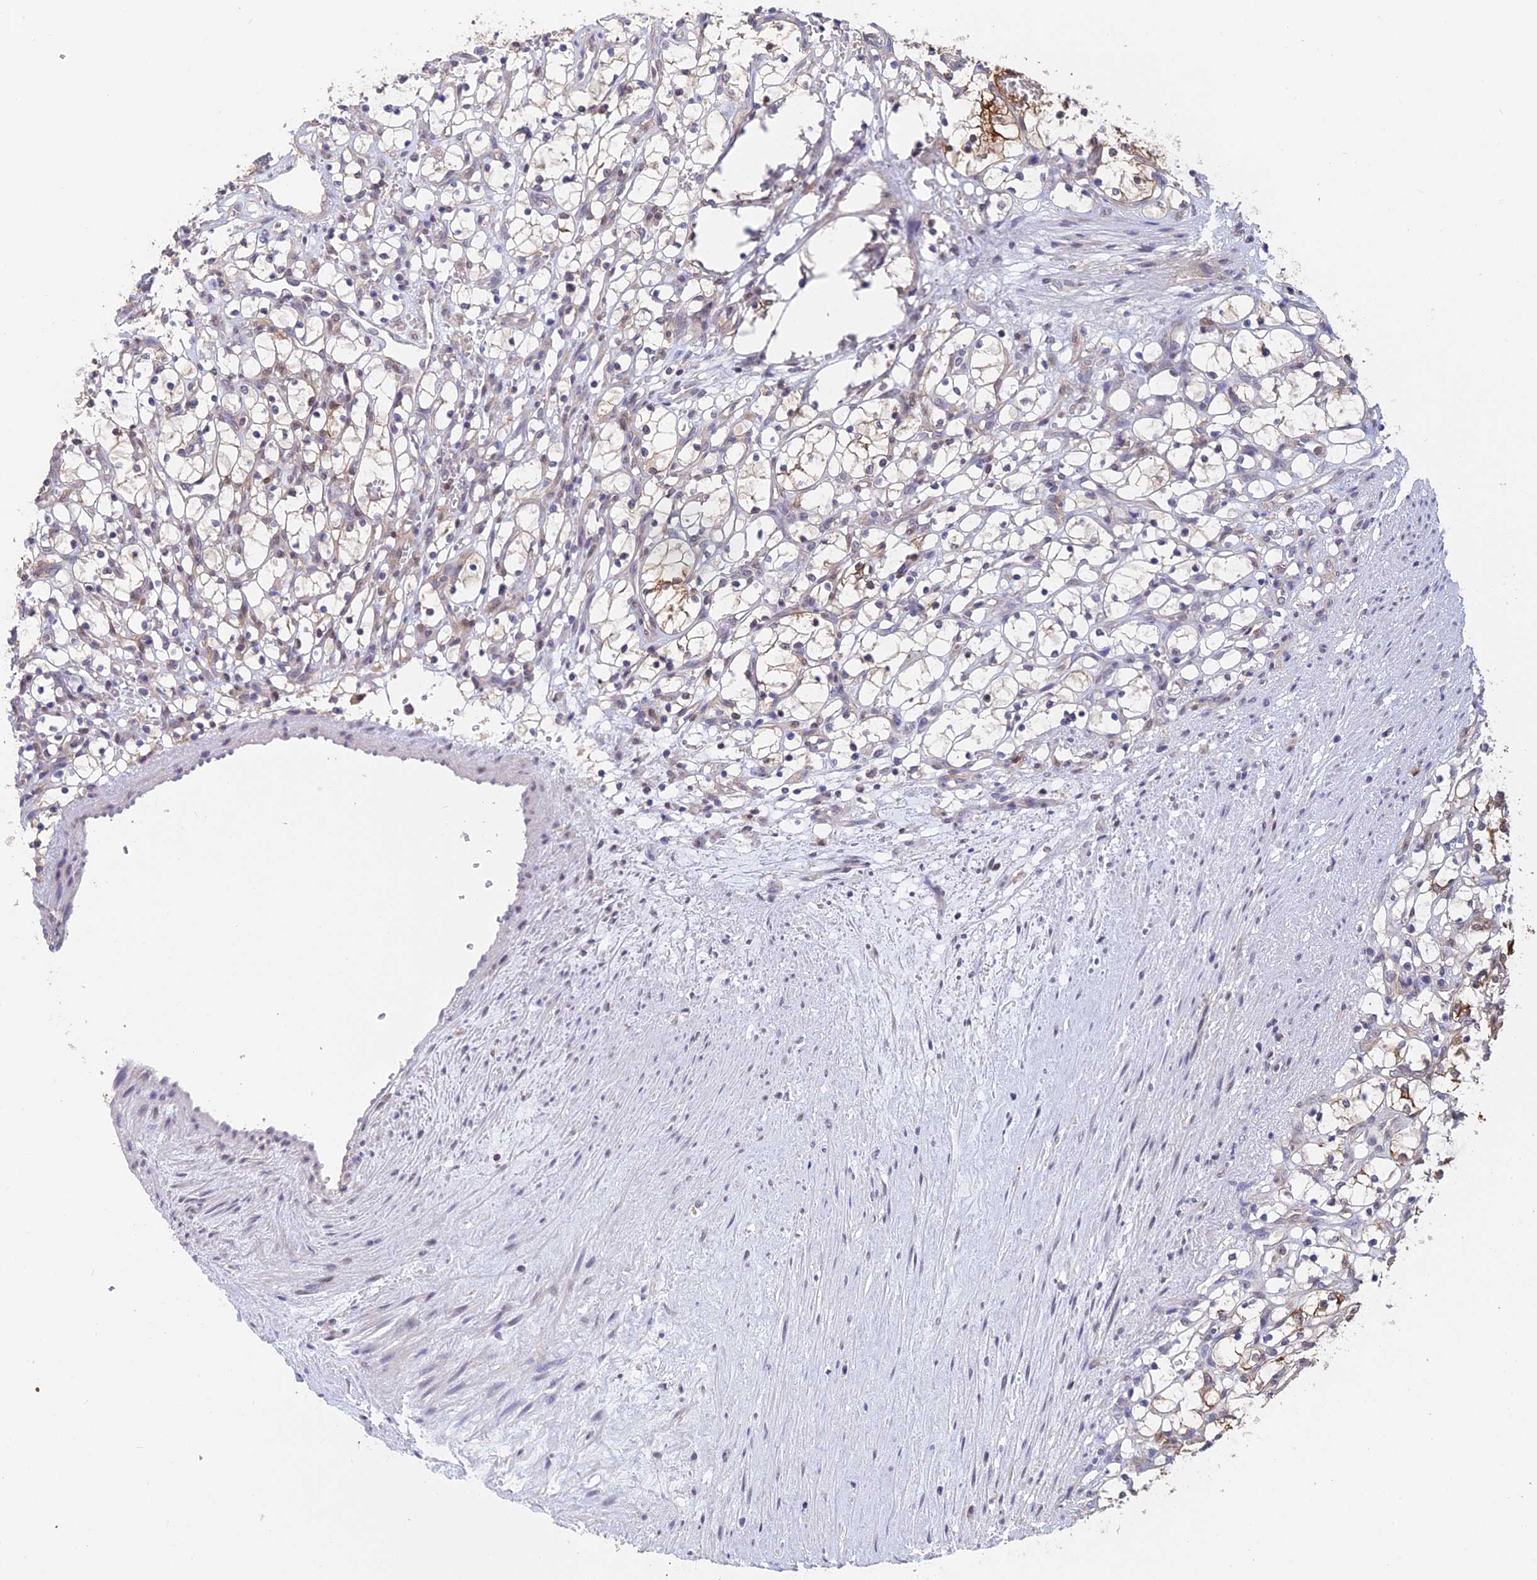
{"staining": {"intensity": "moderate", "quantity": "<25%", "location": "cytoplasmic/membranous"}, "tissue": "renal cancer", "cell_type": "Tumor cells", "image_type": "cancer", "snomed": [{"axis": "morphology", "description": "Adenocarcinoma, NOS"}, {"axis": "topography", "description": "Kidney"}], "caption": "Renal cancer stained with a brown dye displays moderate cytoplasmic/membranous positive staining in about <25% of tumor cells.", "gene": "STUB1", "patient": {"sex": "female", "age": 69}}